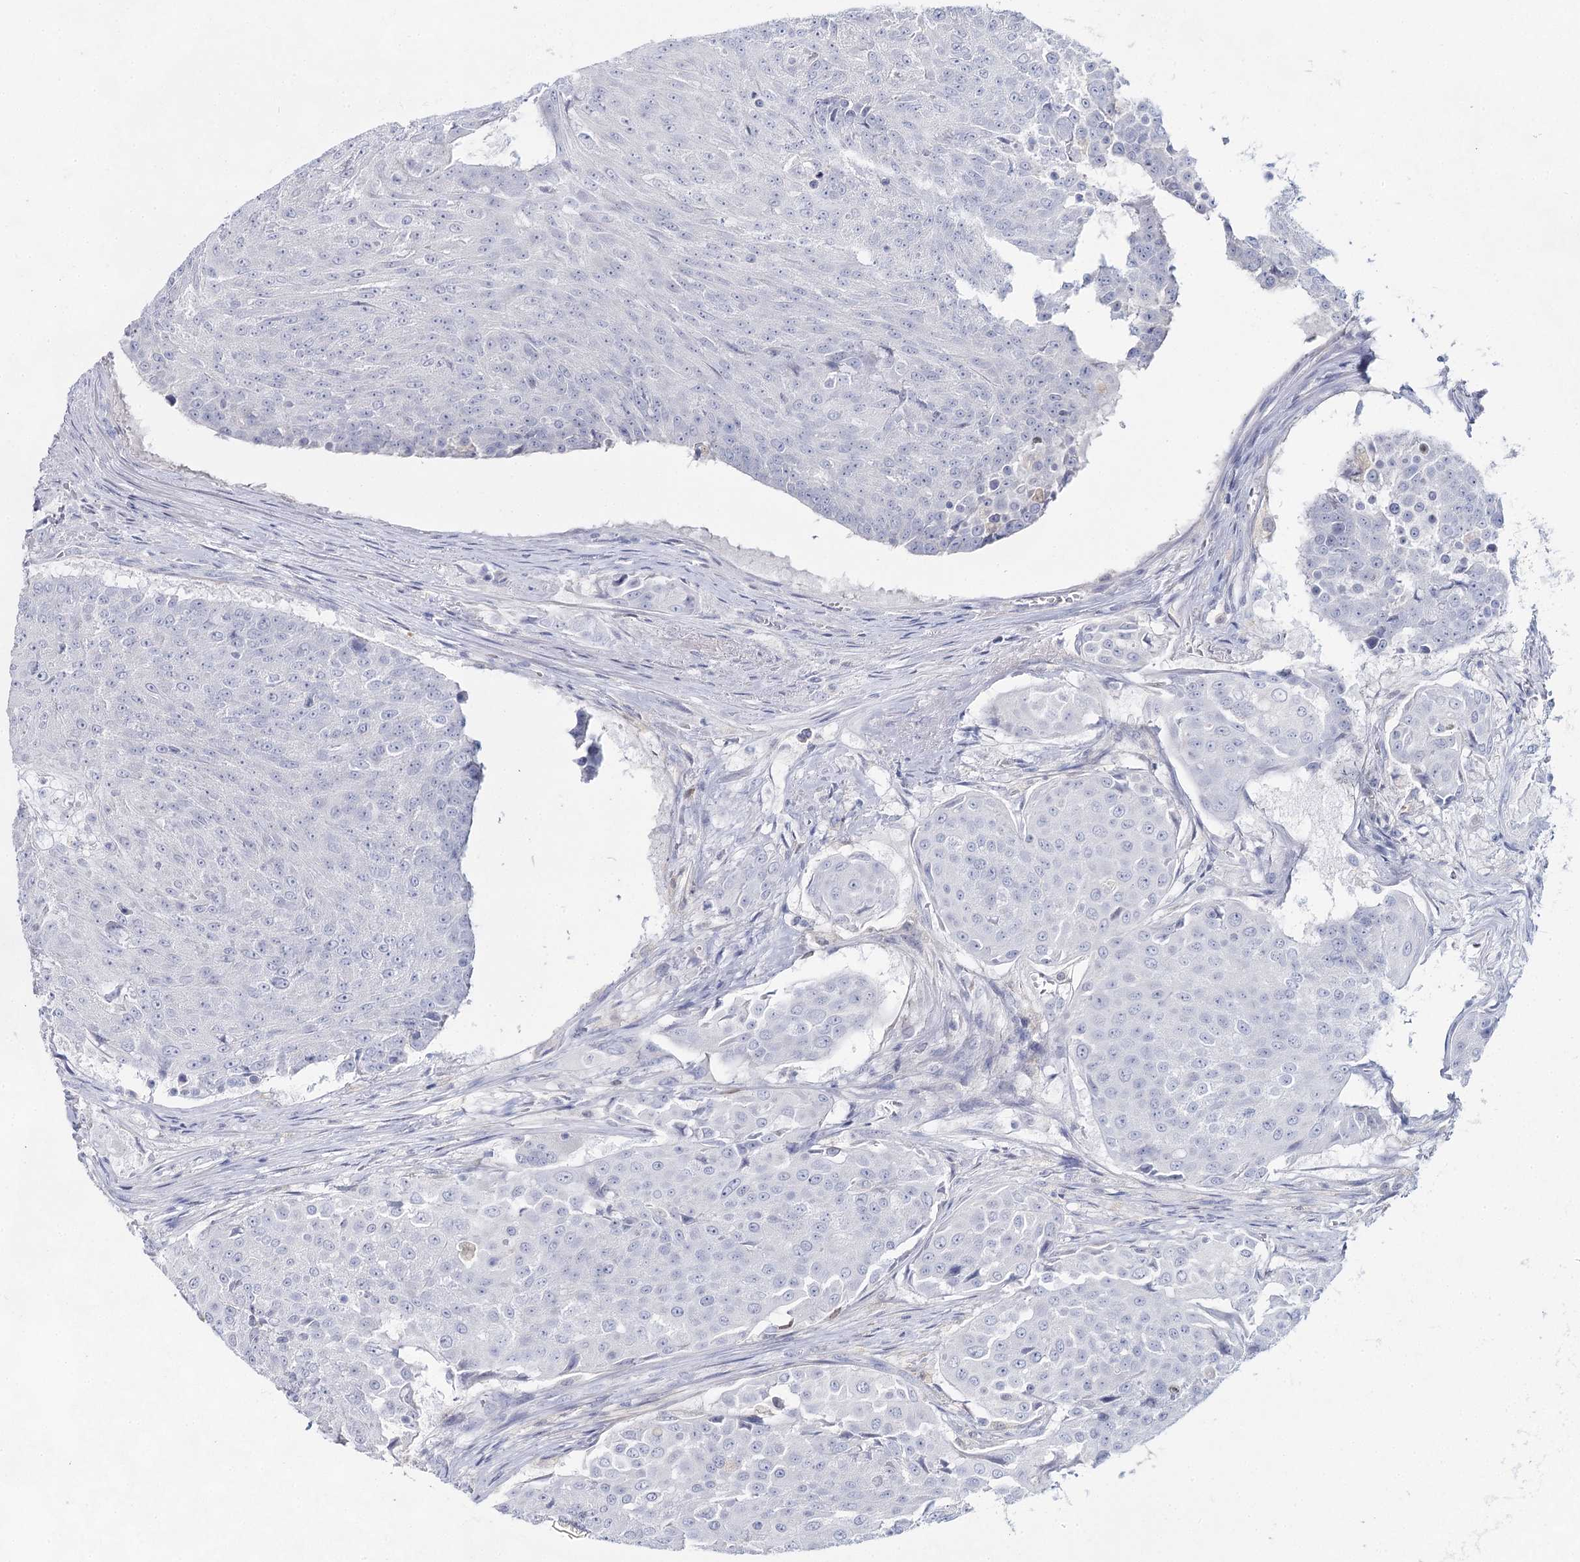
{"staining": {"intensity": "negative", "quantity": "none", "location": "none"}, "tissue": "urothelial cancer", "cell_type": "Tumor cells", "image_type": "cancer", "snomed": [{"axis": "morphology", "description": "Urothelial carcinoma, High grade"}, {"axis": "topography", "description": "Urinary bladder"}], "caption": "IHC image of human high-grade urothelial carcinoma stained for a protein (brown), which shows no expression in tumor cells.", "gene": "SLC17A2", "patient": {"sex": "female", "age": 63}}